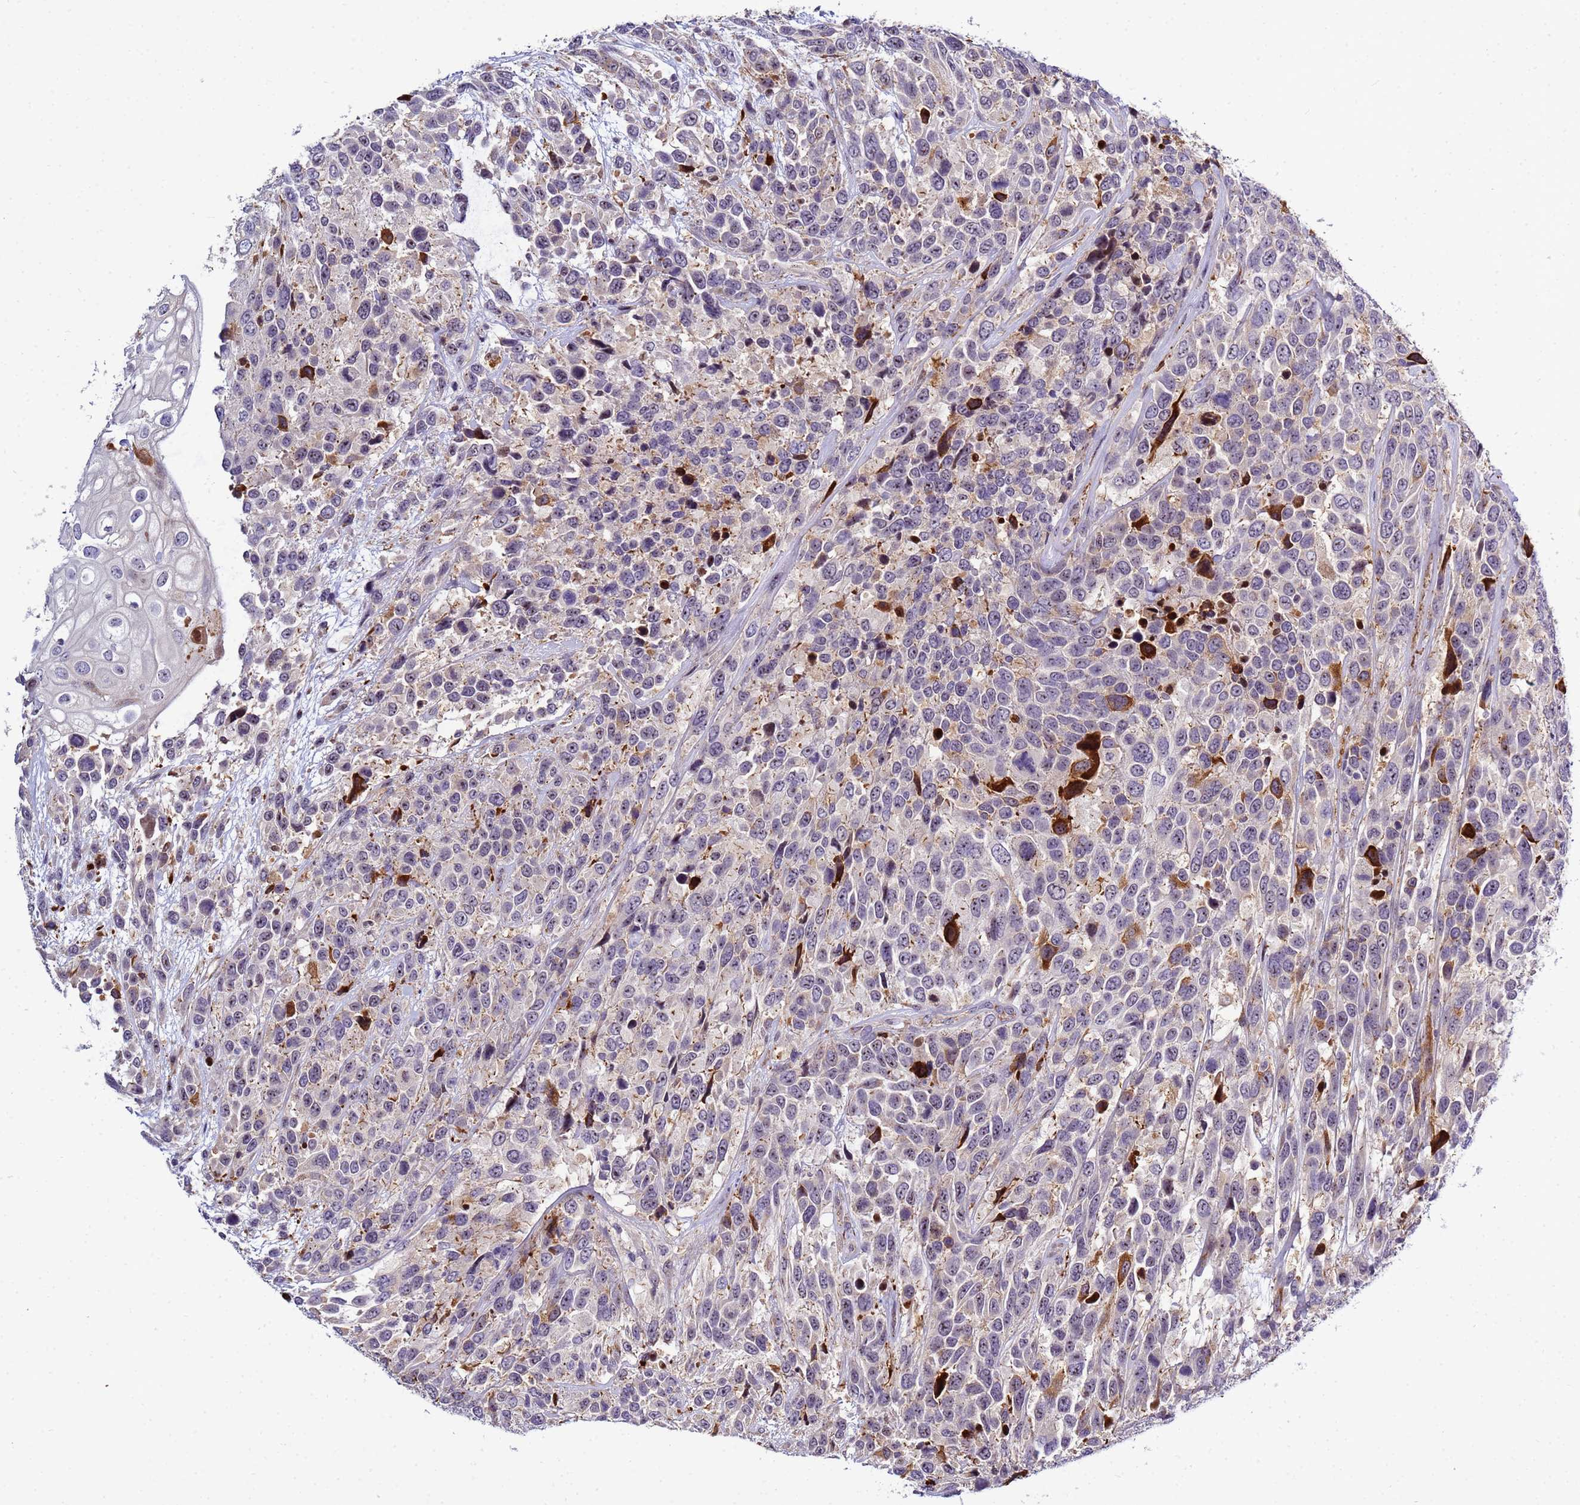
{"staining": {"intensity": "moderate", "quantity": "<25%", "location": "cytoplasmic/membranous"}, "tissue": "urothelial cancer", "cell_type": "Tumor cells", "image_type": "cancer", "snomed": [{"axis": "morphology", "description": "Urothelial carcinoma, High grade"}, {"axis": "topography", "description": "Urinary bladder"}], "caption": "This is an image of immunohistochemistry (IHC) staining of urothelial cancer, which shows moderate positivity in the cytoplasmic/membranous of tumor cells.", "gene": "NOL8", "patient": {"sex": "female", "age": 70}}